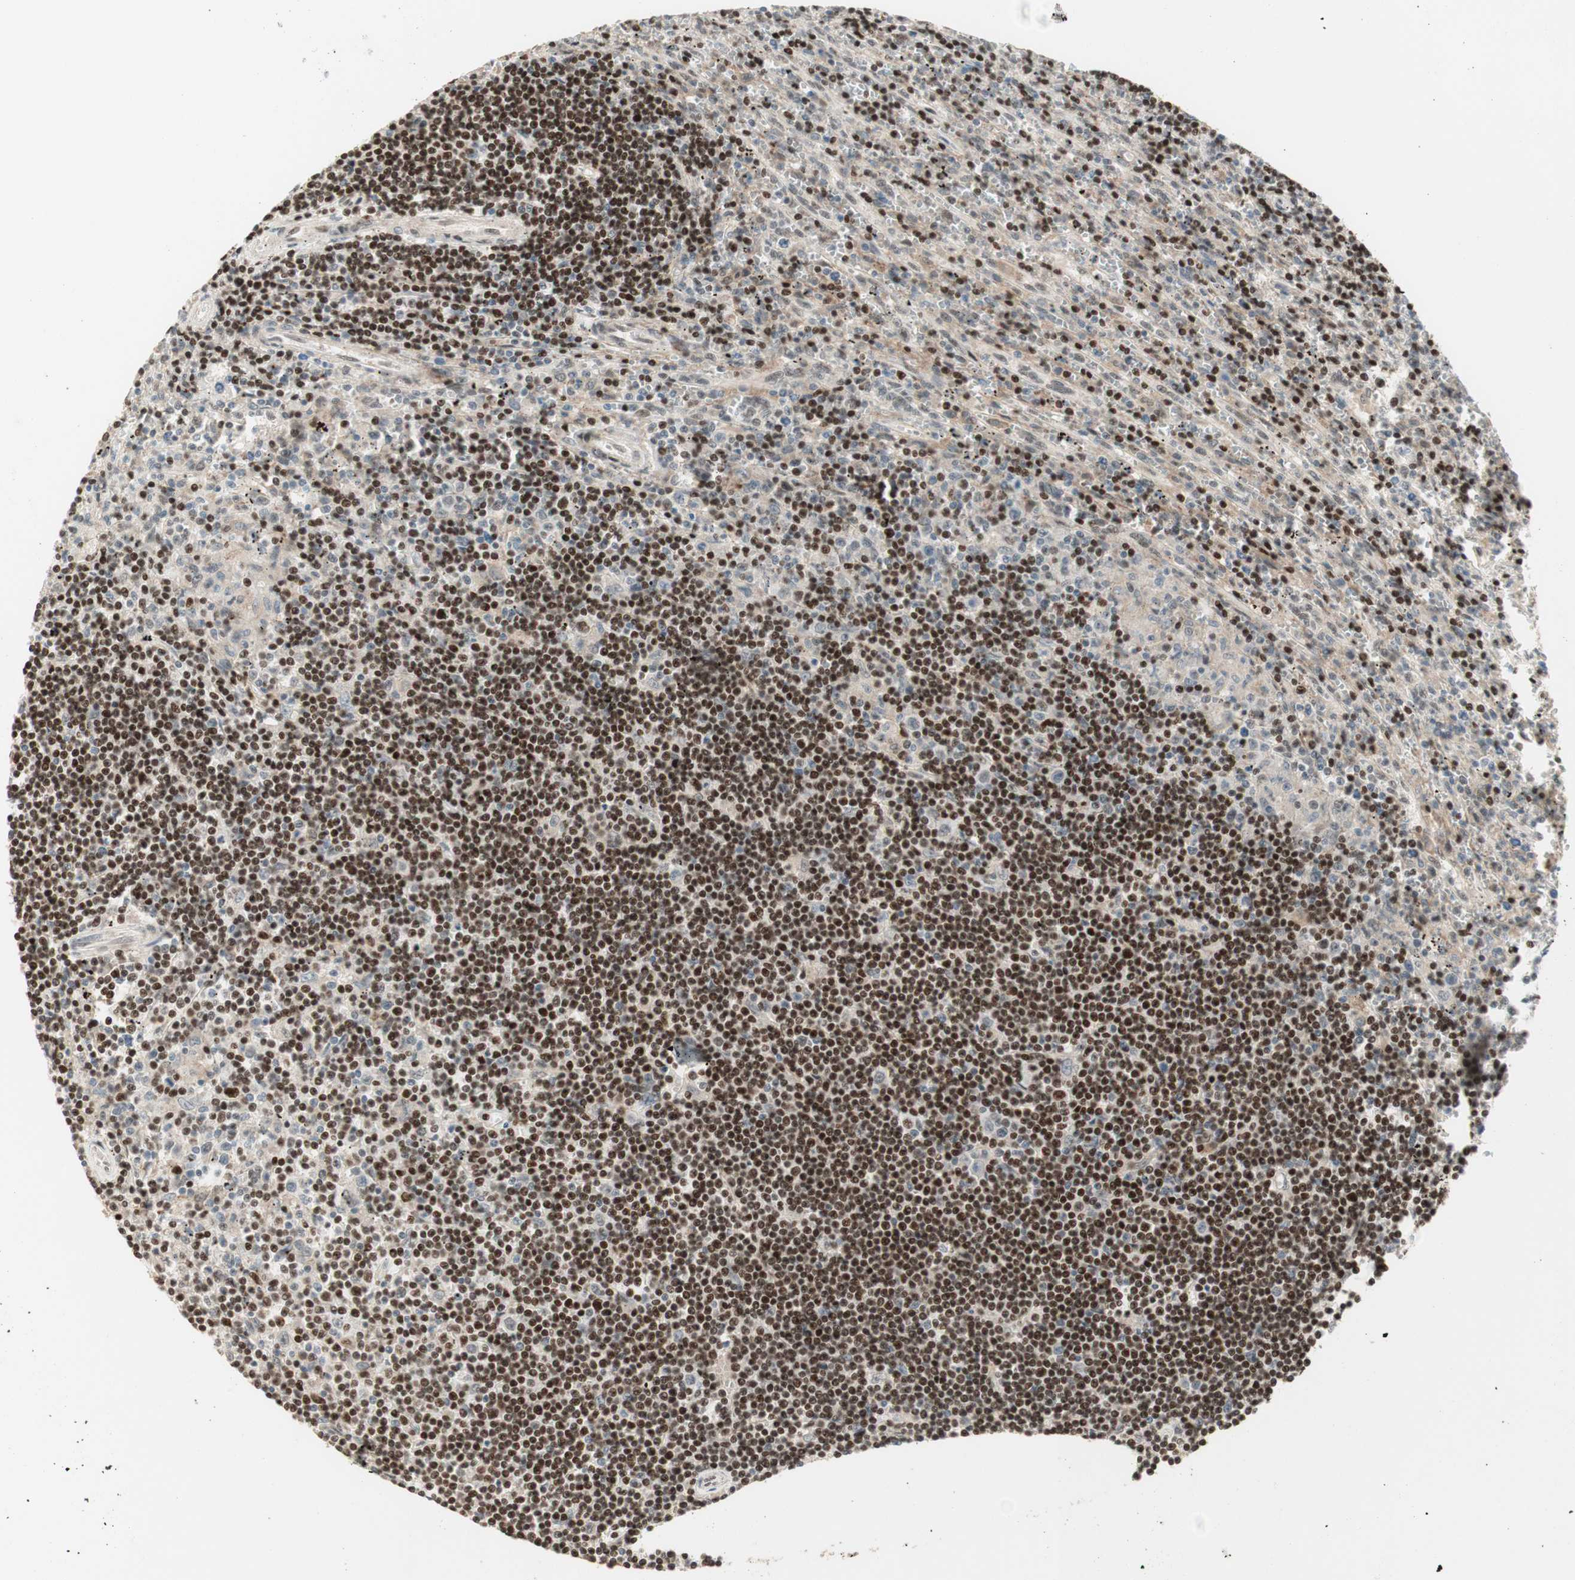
{"staining": {"intensity": "moderate", "quantity": ">75%", "location": "nuclear"}, "tissue": "lymphoma", "cell_type": "Tumor cells", "image_type": "cancer", "snomed": [{"axis": "morphology", "description": "Malignant lymphoma, non-Hodgkin's type, Low grade"}, {"axis": "topography", "description": "Spleen"}], "caption": "Lymphoma stained with a brown dye shows moderate nuclear positive expression in about >75% of tumor cells.", "gene": "FOXP1", "patient": {"sex": "male", "age": 76}}